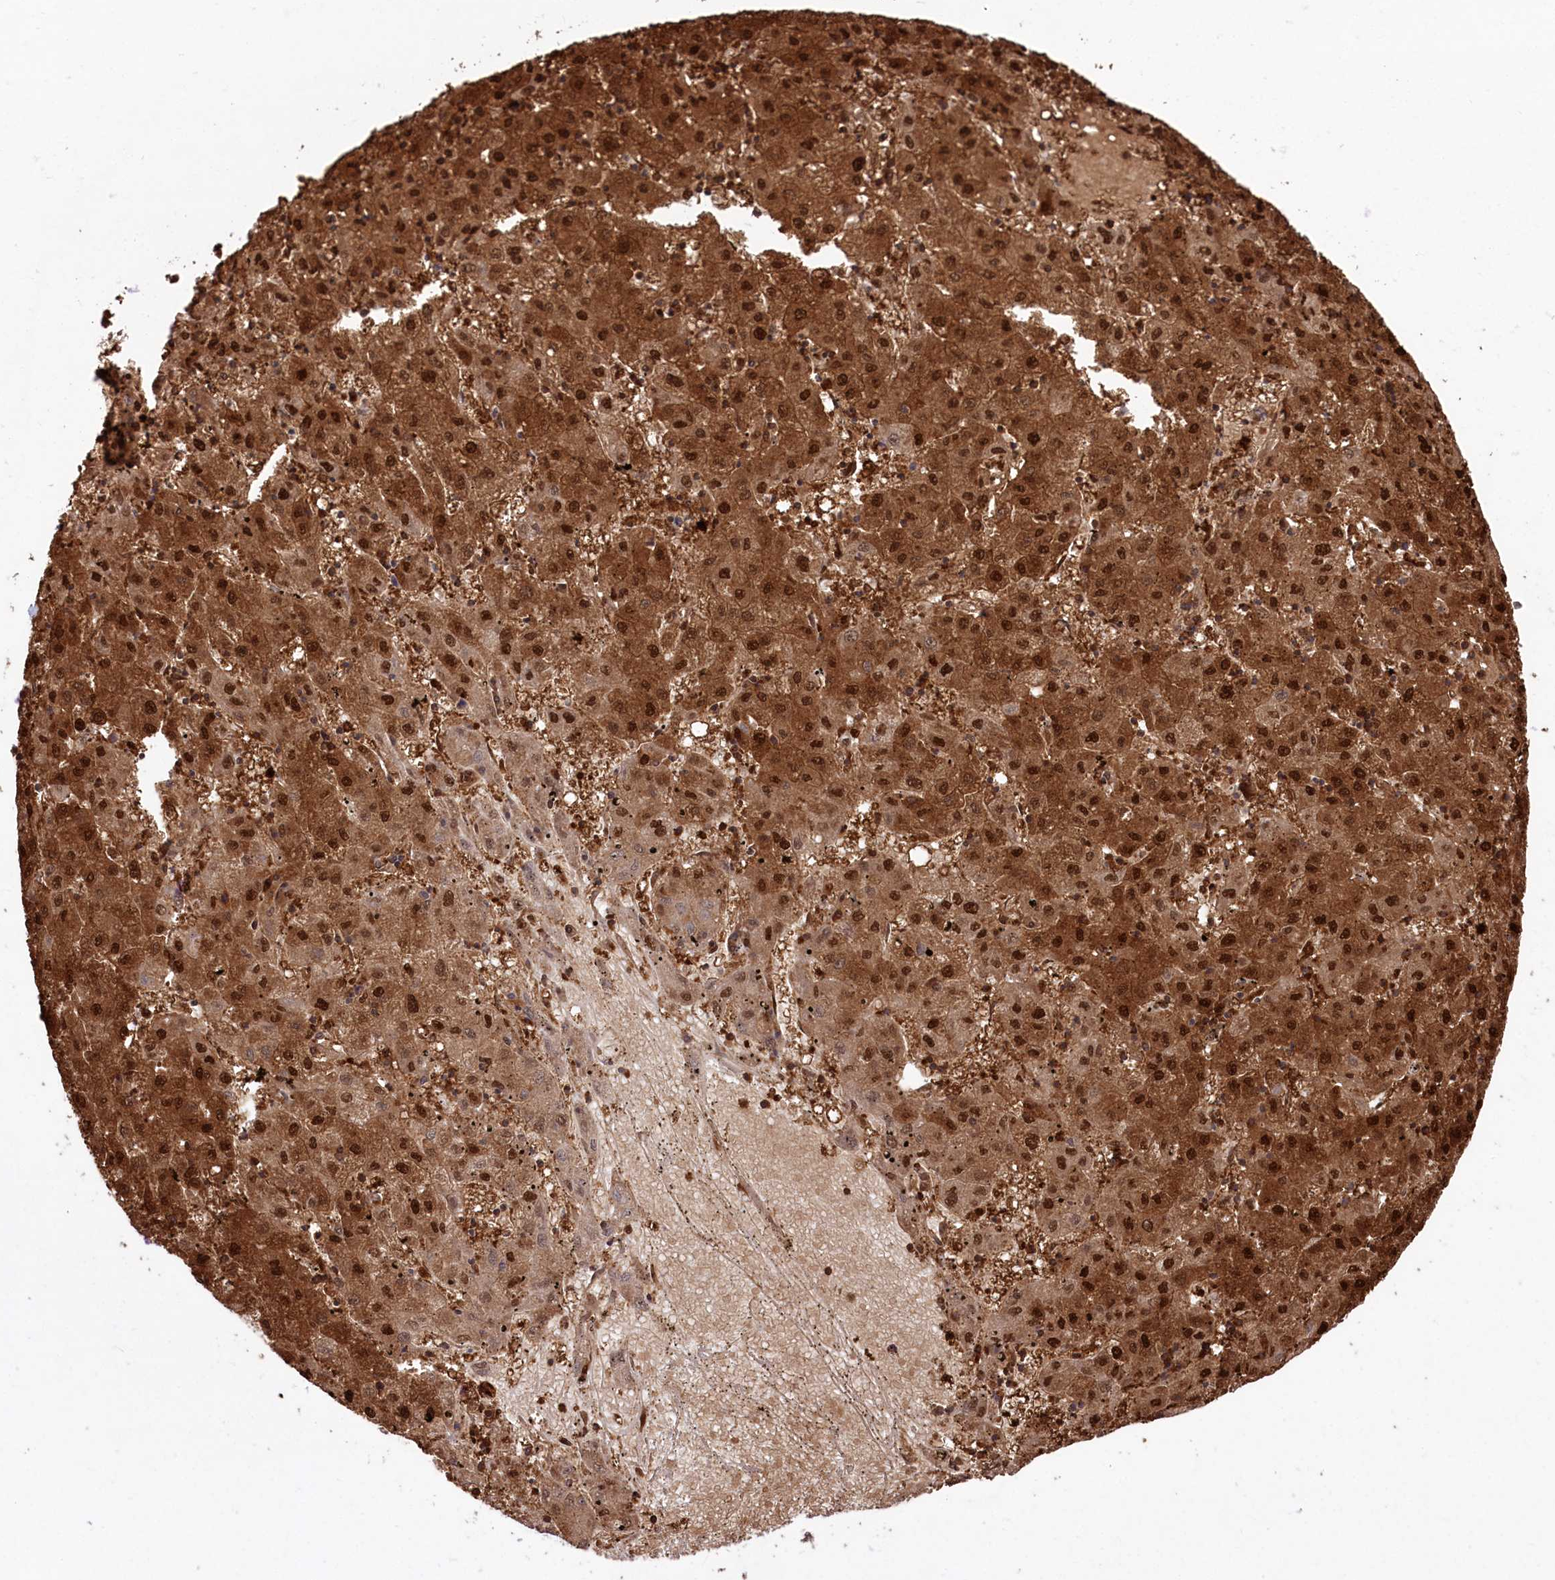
{"staining": {"intensity": "strong", "quantity": ">75%", "location": "cytoplasmic/membranous,nuclear"}, "tissue": "liver cancer", "cell_type": "Tumor cells", "image_type": "cancer", "snomed": [{"axis": "morphology", "description": "Carcinoma, Hepatocellular, NOS"}, {"axis": "topography", "description": "Liver"}], "caption": "There is high levels of strong cytoplasmic/membranous and nuclear staining in tumor cells of hepatocellular carcinoma (liver), as demonstrated by immunohistochemical staining (brown color).", "gene": "LSG1", "patient": {"sex": "male", "age": 72}}